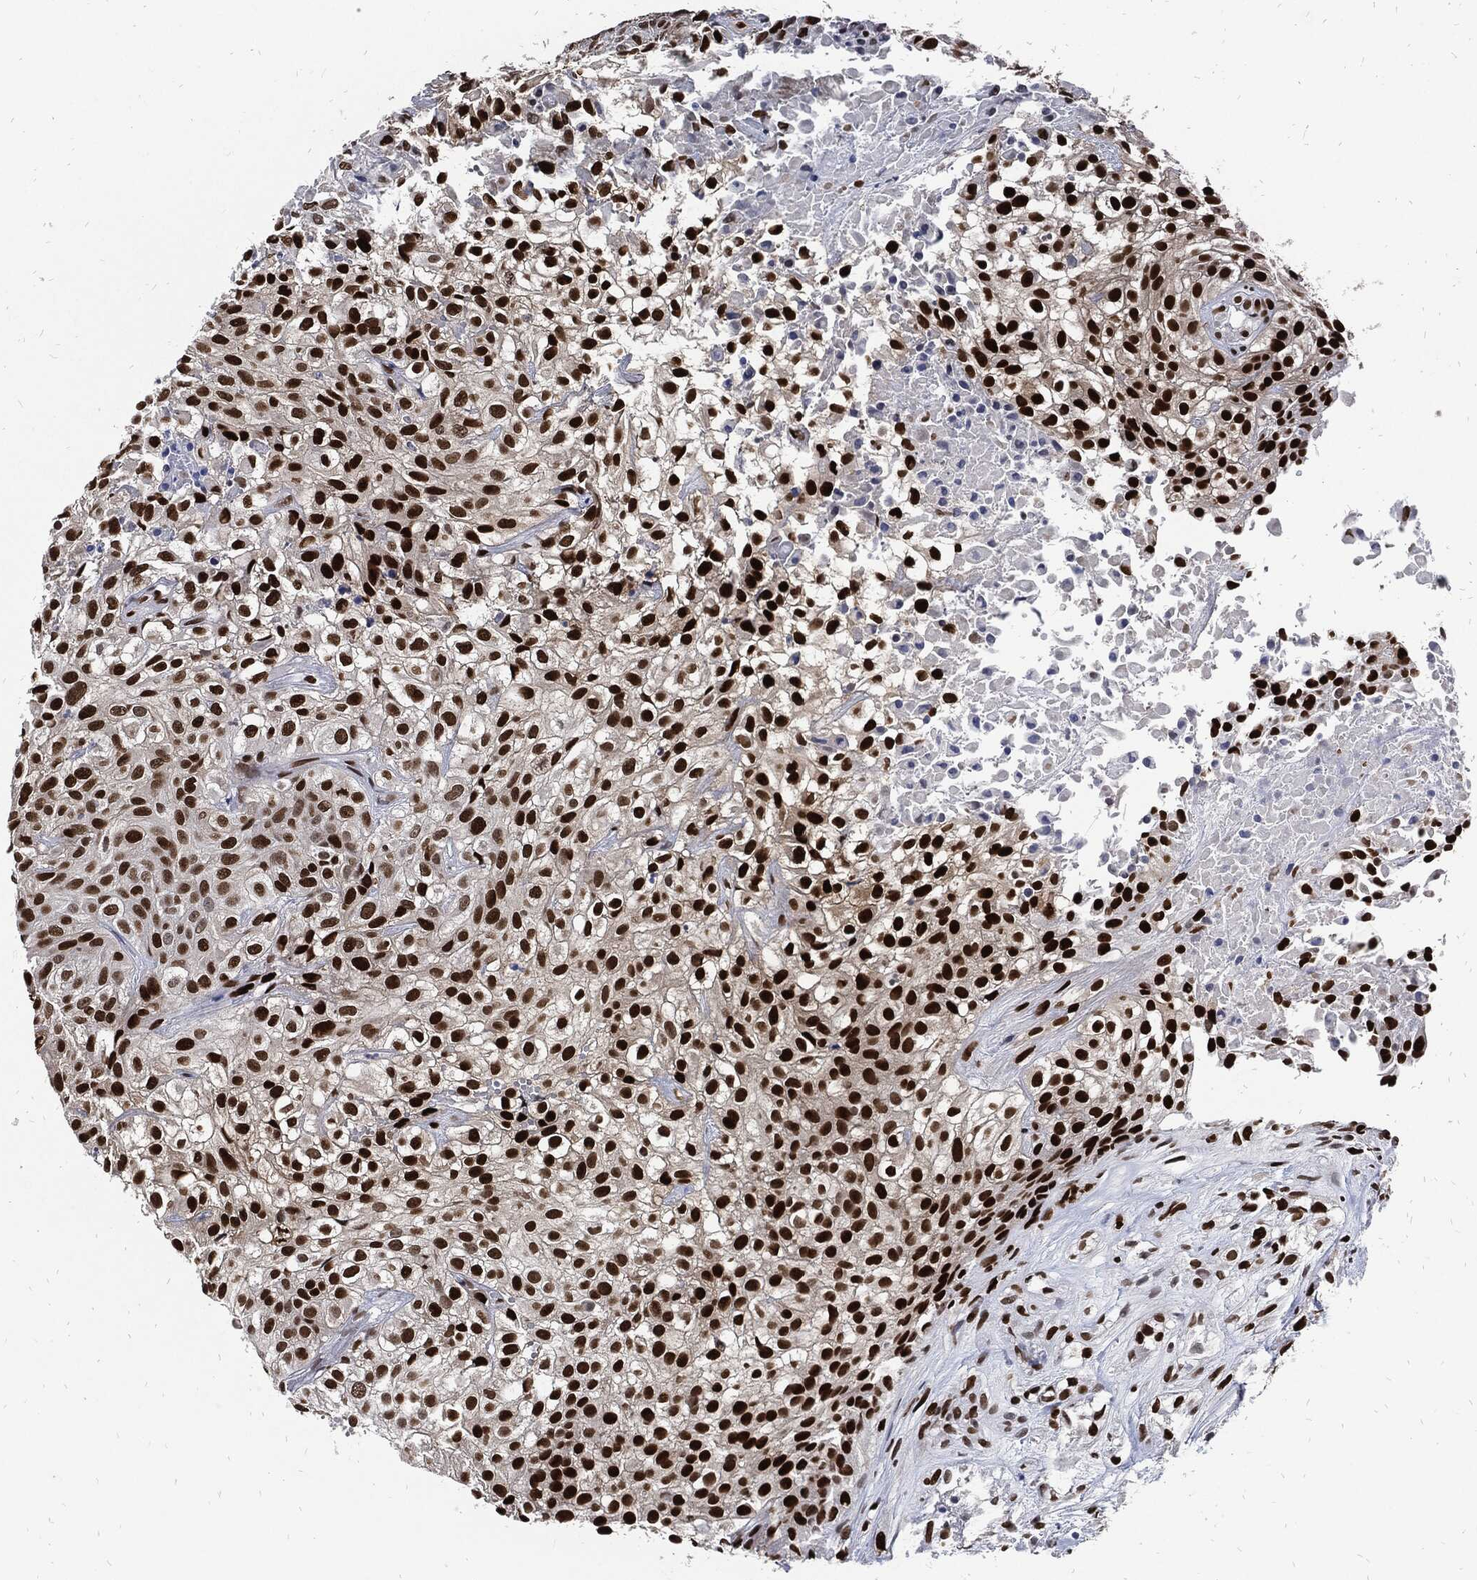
{"staining": {"intensity": "strong", "quantity": ">75%", "location": "nuclear"}, "tissue": "urothelial cancer", "cell_type": "Tumor cells", "image_type": "cancer", "snomed": [{"axis": "morphology", "description": "Urothelial carcinoma, High grade"}, {"axis": "topography", "description": "Urinary bladder"}], "caption": "This image shows IHC staining of human urothelial carcinoma (high-grade), with high strong nuclear positivity in about >75% of tumor cells.", "gene": "JUN", "patient": {"sex": "male", "age": 56}}